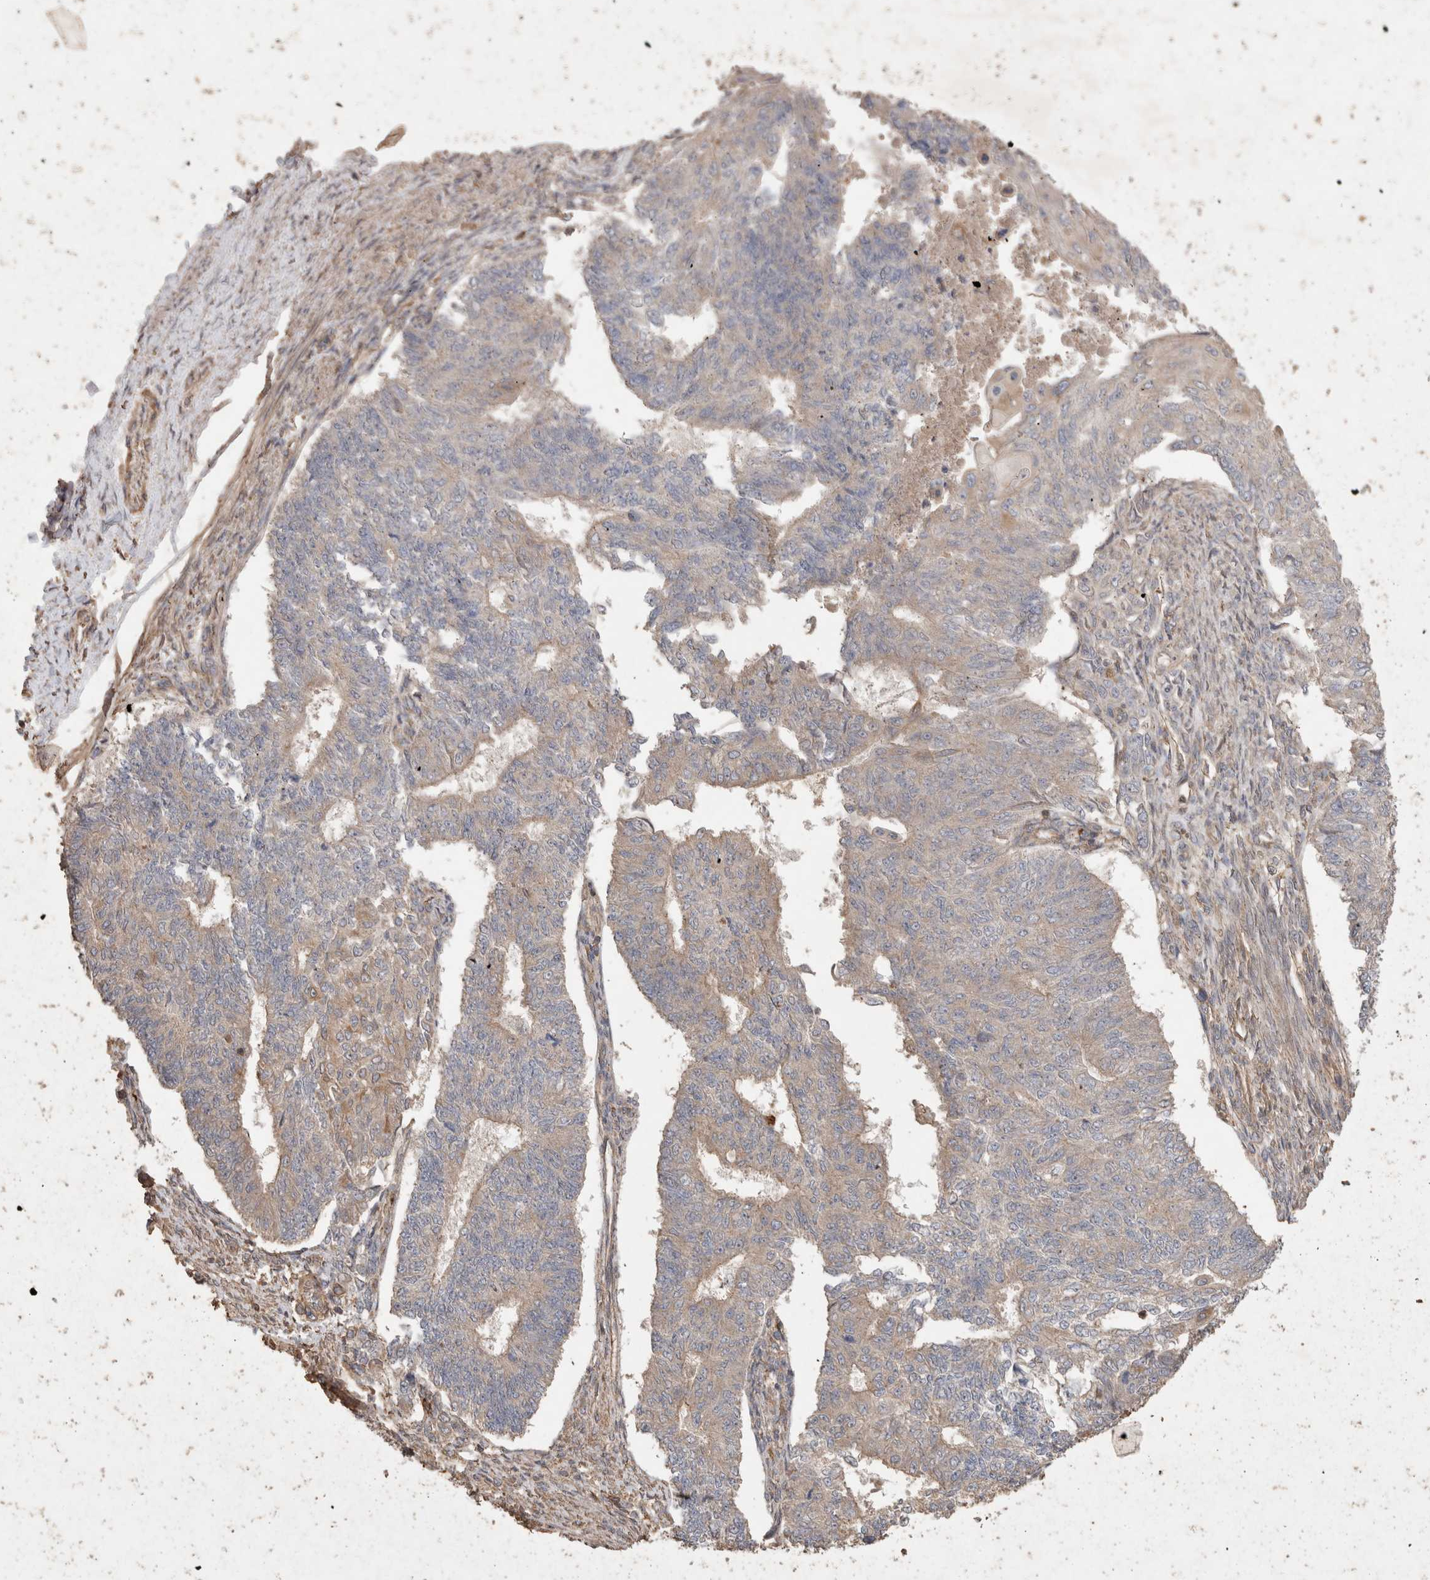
{"staining": {"intensity": "weak", "quantity": "25%-75%", "location": "cytoplasmic/membranous"}, "tissue": "endometrial cancer", "cell_type": "Tumor cells", "image_type": "cancer", "snomed": [{"axis": "morphology", "description": "Adenocarcinoma, NOS"}, {"axis": "topography", "description": "Endometrium"}], "caption": "Immunohistochemical staining of human adenocarcinoma (endometrial) displays low levels of weak cytoplasmic/membranous positivity in about 25%-75% of tumor cells.", "gene": "SNX31", "patient": {"sex": "female", "age": 32}}